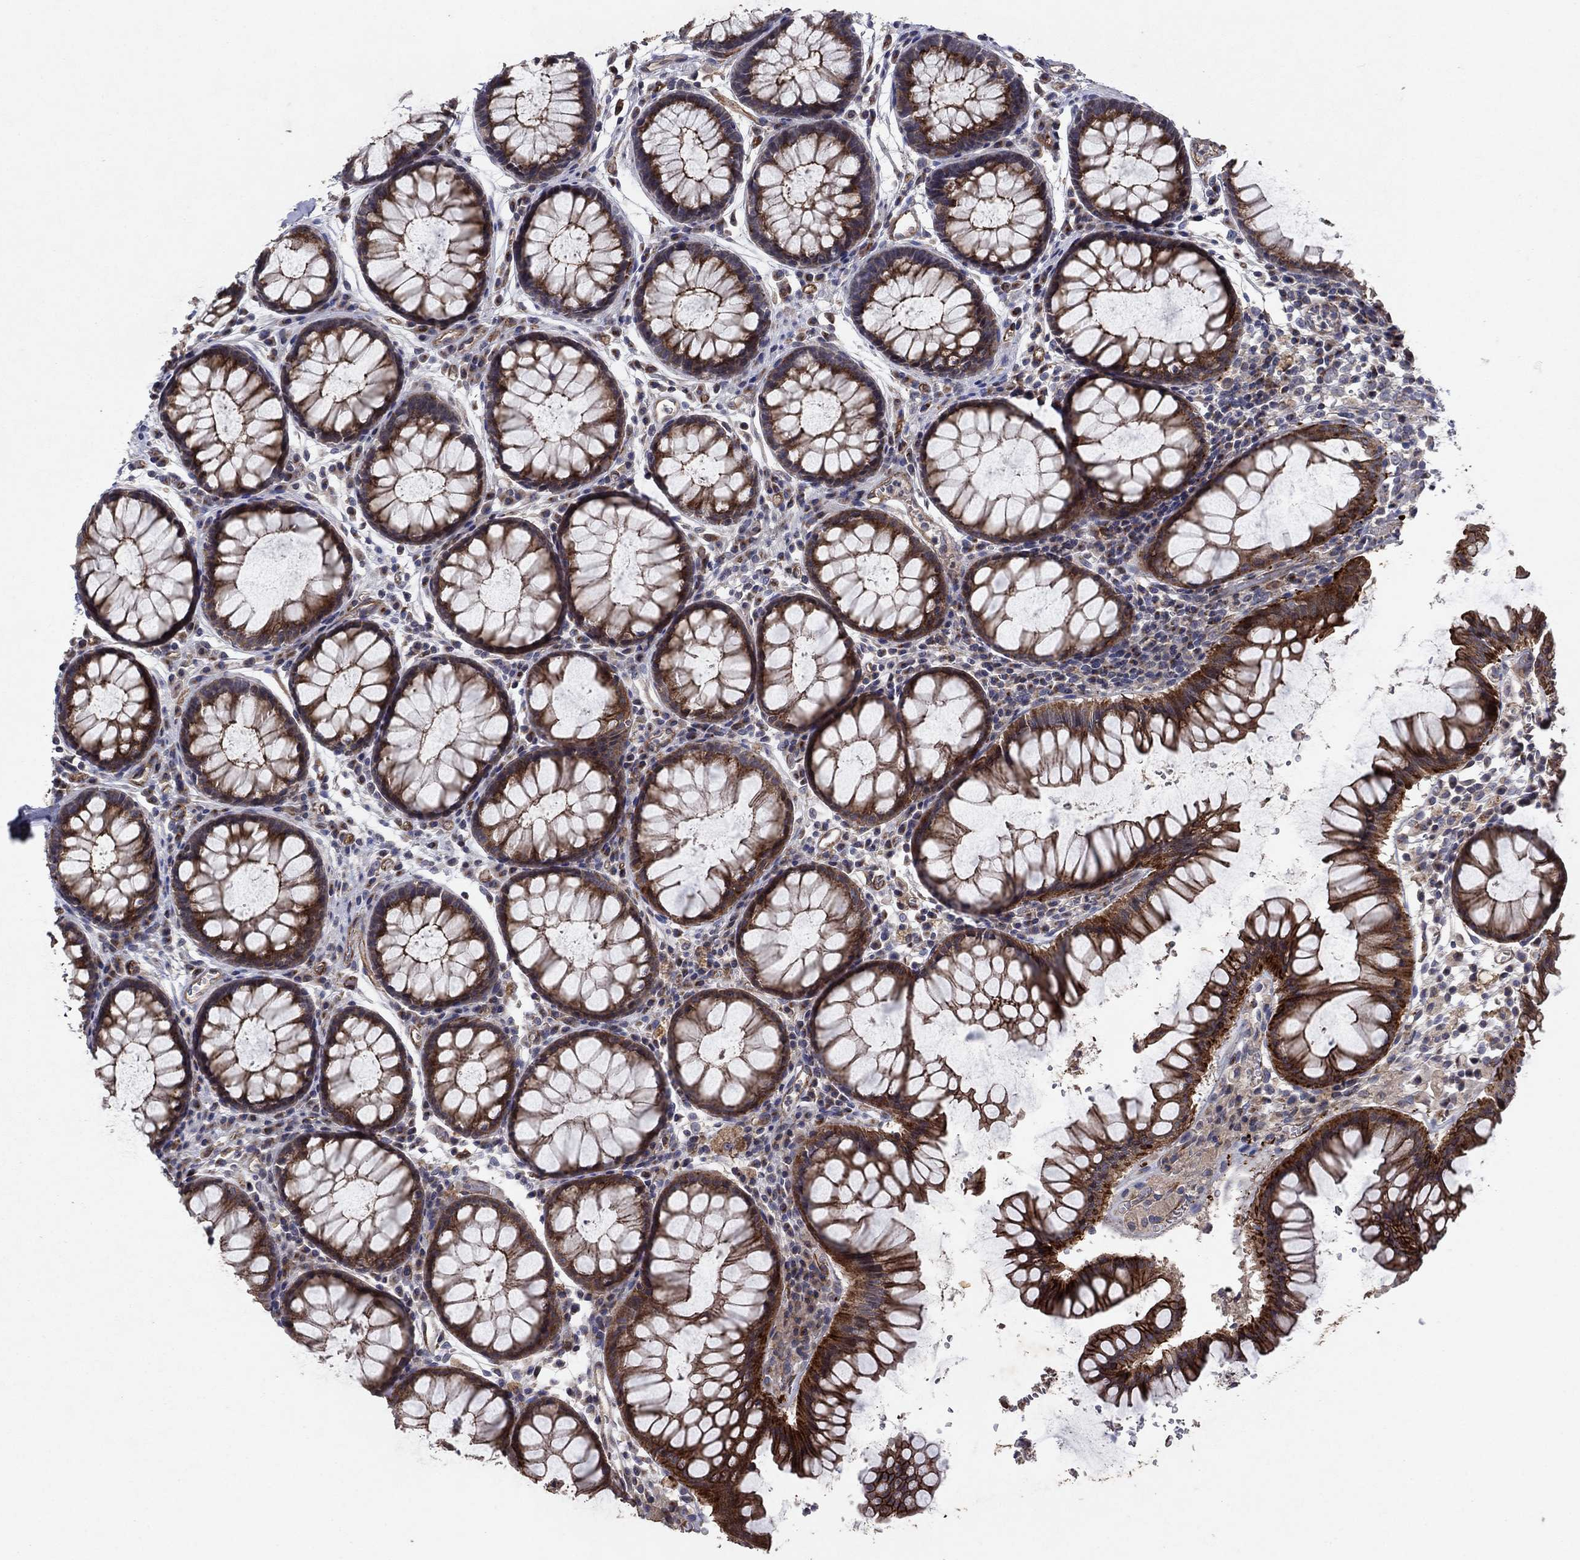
{"staining": {"intensity": "strong", "quantity": "25%-75%", "location": "cytoplasmic/membranous"}, "tissue": "rectum", "cell_type": "Glandular cells", "image_type": "normal", "snomed": [{"axis": "morphology", "description": "Normal tissue, NOS"}, {"axis": "topography", "description": "Rectum"}], "caption": "The micrograph demonstrates staining of unremarkable rectum, revealing strong cytoplasmic/membranous protein positivity (brown color) within glandular cells. (Brightfield microscopy of DAB IHC at high magnification).", "gene": "FRG1", "patient": {"sex": "female", "age": 68}}